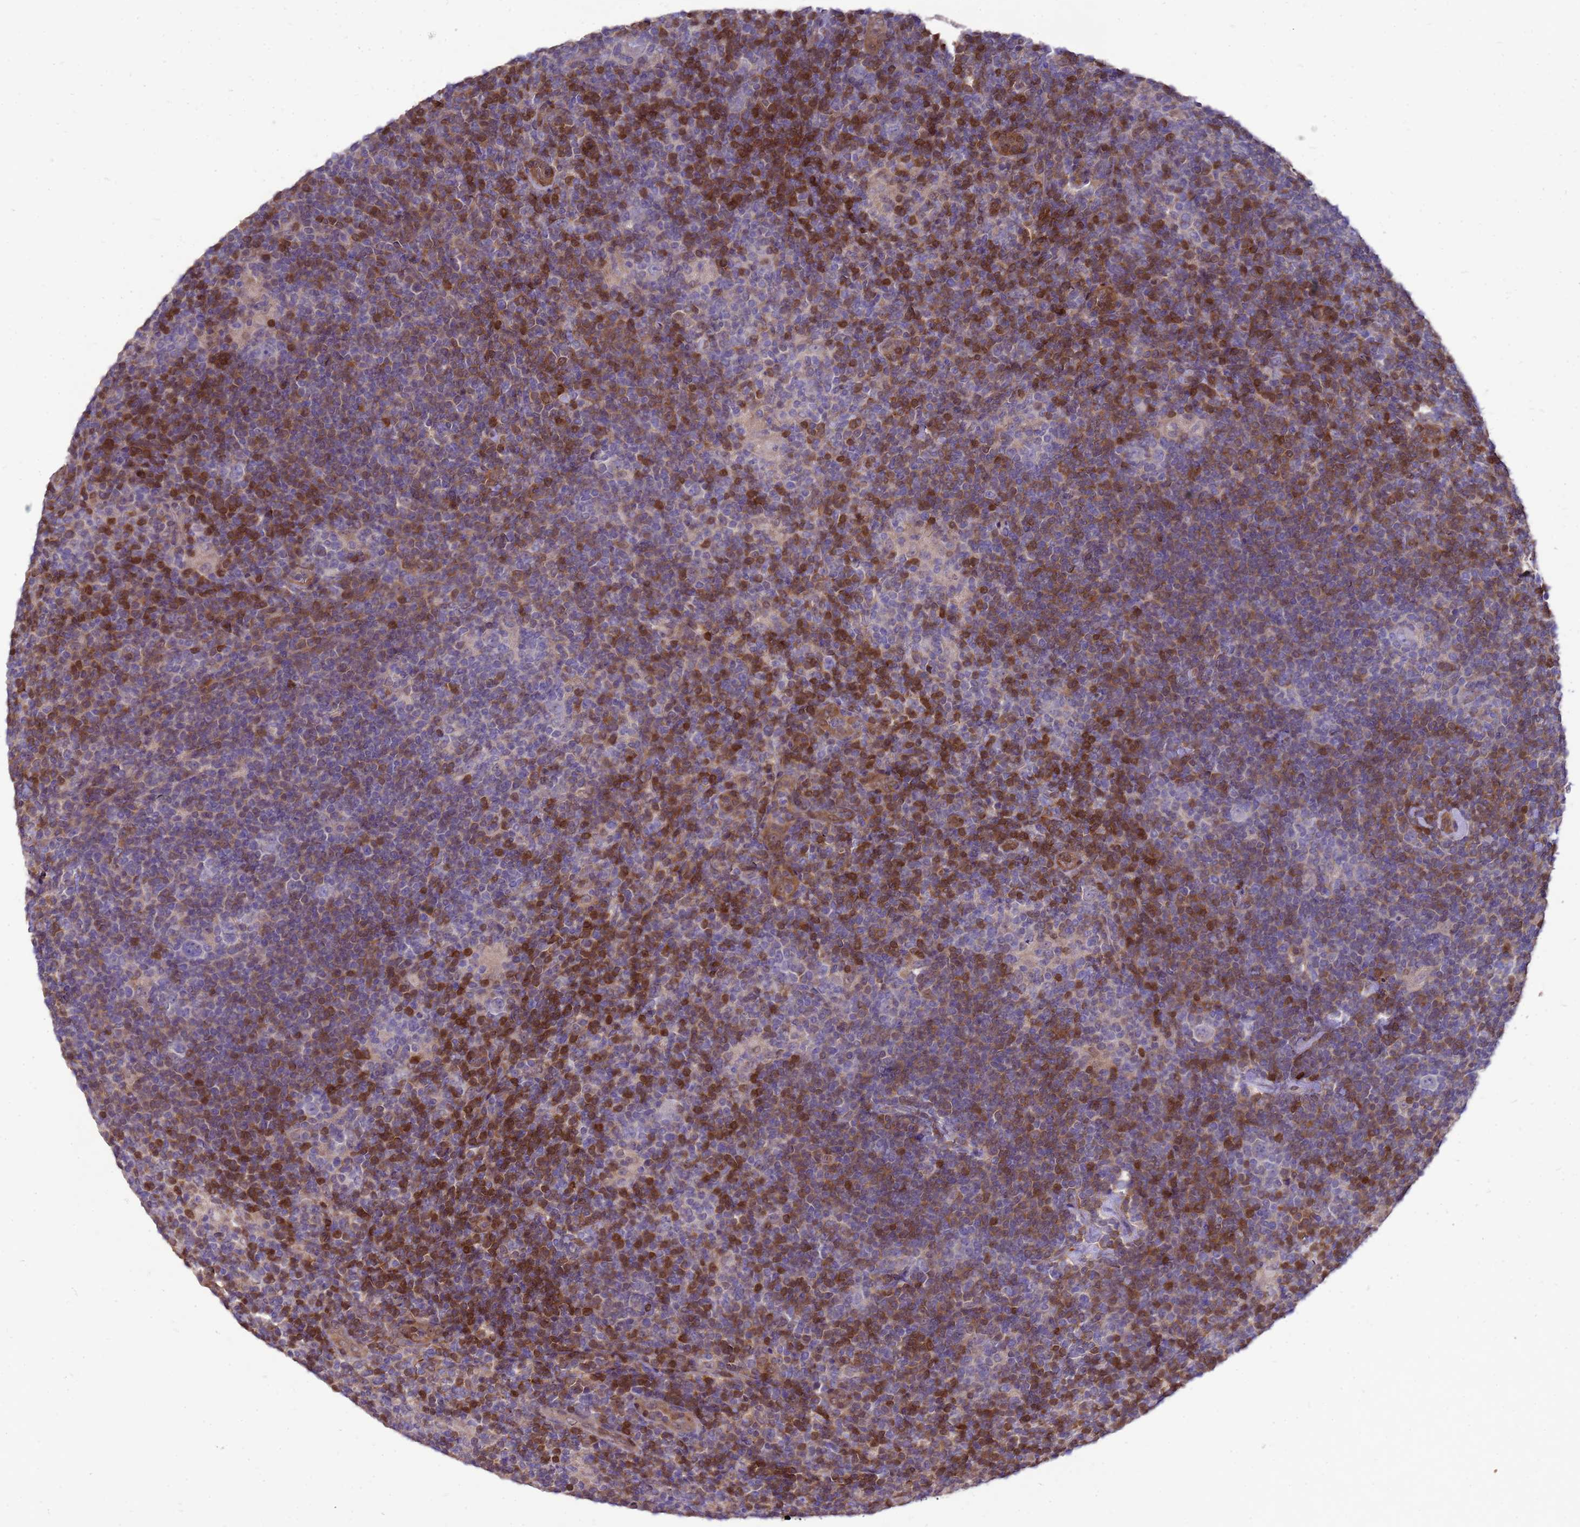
{"staining": {"intensity": "negative", "quantity": "none", "location": "none"}, "tissue": "lymphoma", "cell_type": "Tumor cells", "image_type": "cancer", "snomed": [{"axis": "morphology", "description": "Hodgkin's disease, NOS"}, {"axis": "topography", "description": "Lymph node"}], "caption": "This micrograph is of Hodgkin's disease stained with immunohistochemistry to label a protein in brown with the nuclei are counter-stained blue. There is no expression in tumor cells.", "gene": "EIF4EBP3", "patient": {"sex": "female", "age": 57}}